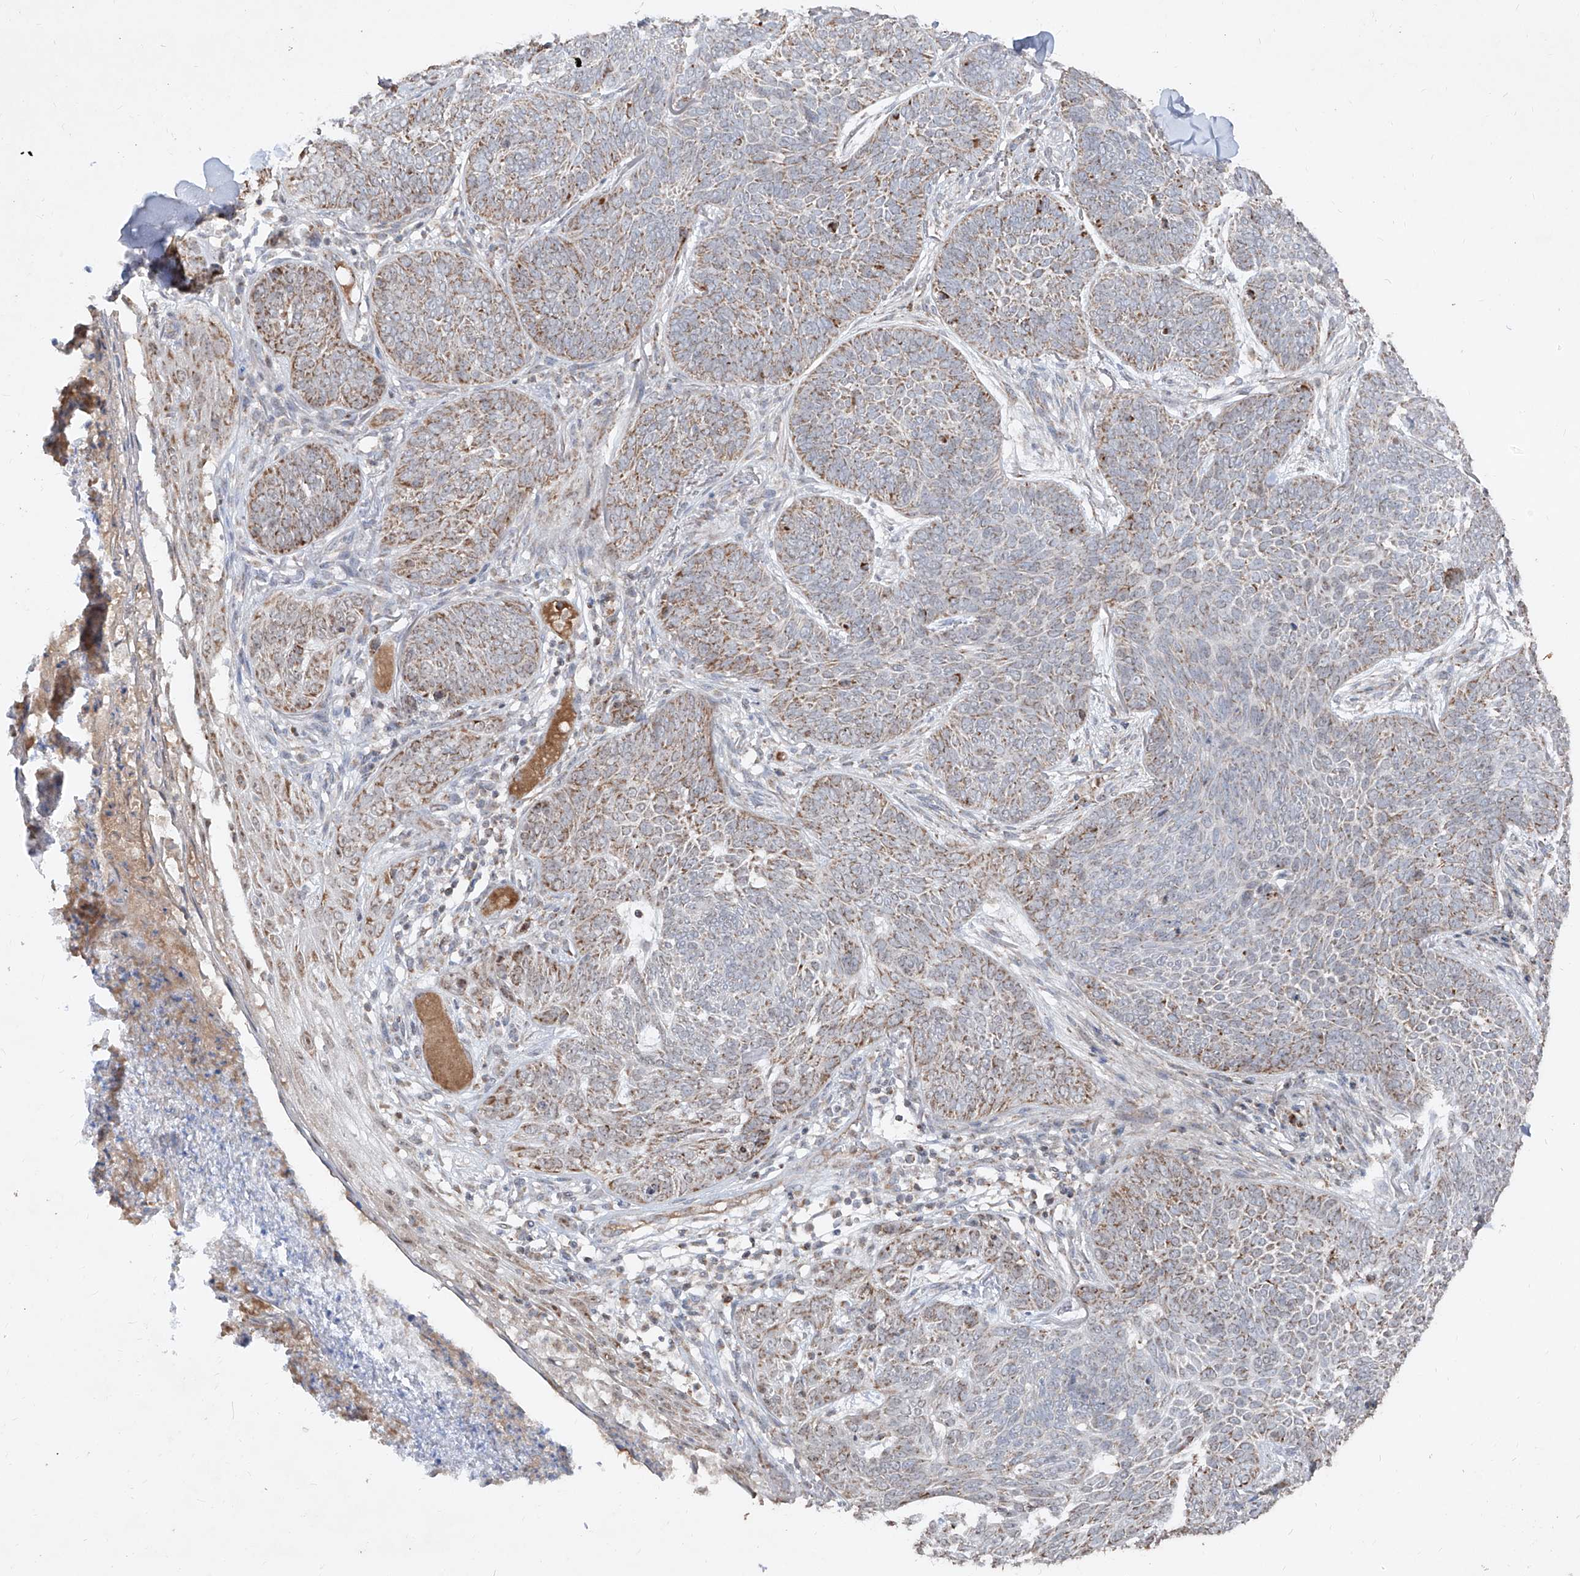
{"staining": {"intensity": "weak", "quantity": "25%-75%", "location": "cytoplasmic/membranous"}, "tissue": "skin cancer", "cell_type": "Tumor cells", "image_type": "cancer", "snomed": [{"axis": "morphology", "description": "Basal cell carcinoma"}, {"axis": "topography", "description": "Skin"}], "caption": "DAB immunohistochemical staining of human skin cancer demonstrates weak cytoplasmic/membranous protein staining in approximately 25%-75% of tumor cells.", "gene": "NDUFB3", "patient": {"sex": "male", "age": 85}}